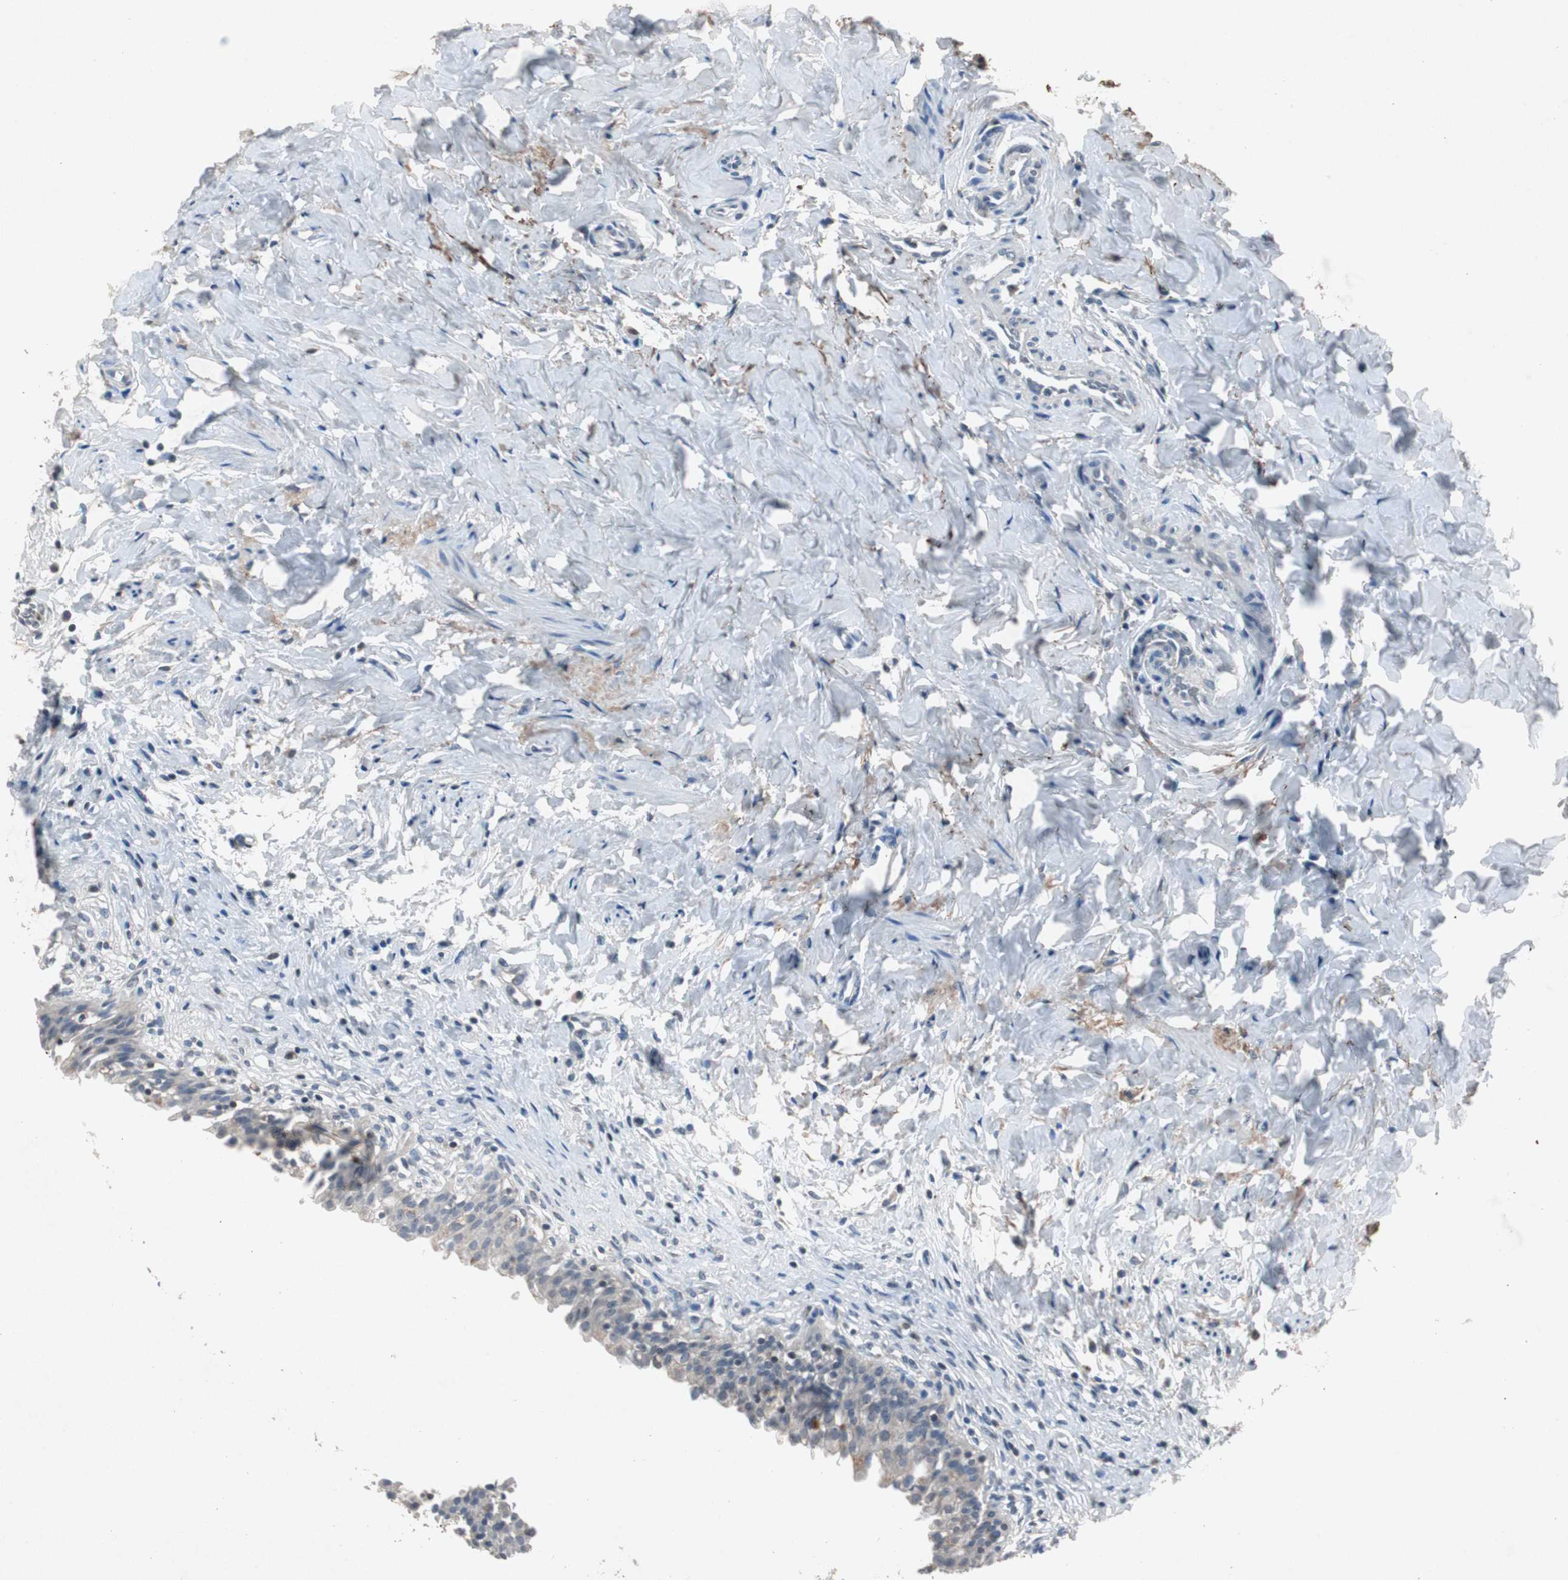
{"staining": {"intensity": "weak", "quantity": "25%-75%", "location": "cytoplasmic/membranous"}, "tissue": "urinary bladder", "cell_type": "Urothelial cells", "image_type": "normal", "snomed": [{"axis": "morphology", "description": "Normal tissue, NOS"}, {"axis": "morphology", "description": "Inflammation, NOS"}, {"axis": "topography", "description": "Urinary bladder"}], "caption": "Immunohistochemical staining of normal human urinary bladder shows low levels of weak cytoplasmic/membranous positivity in approximately 25%-75% of urothelial cells.", "gene": "ADNP2", "patient": {"sex": "female", "age": 80}}